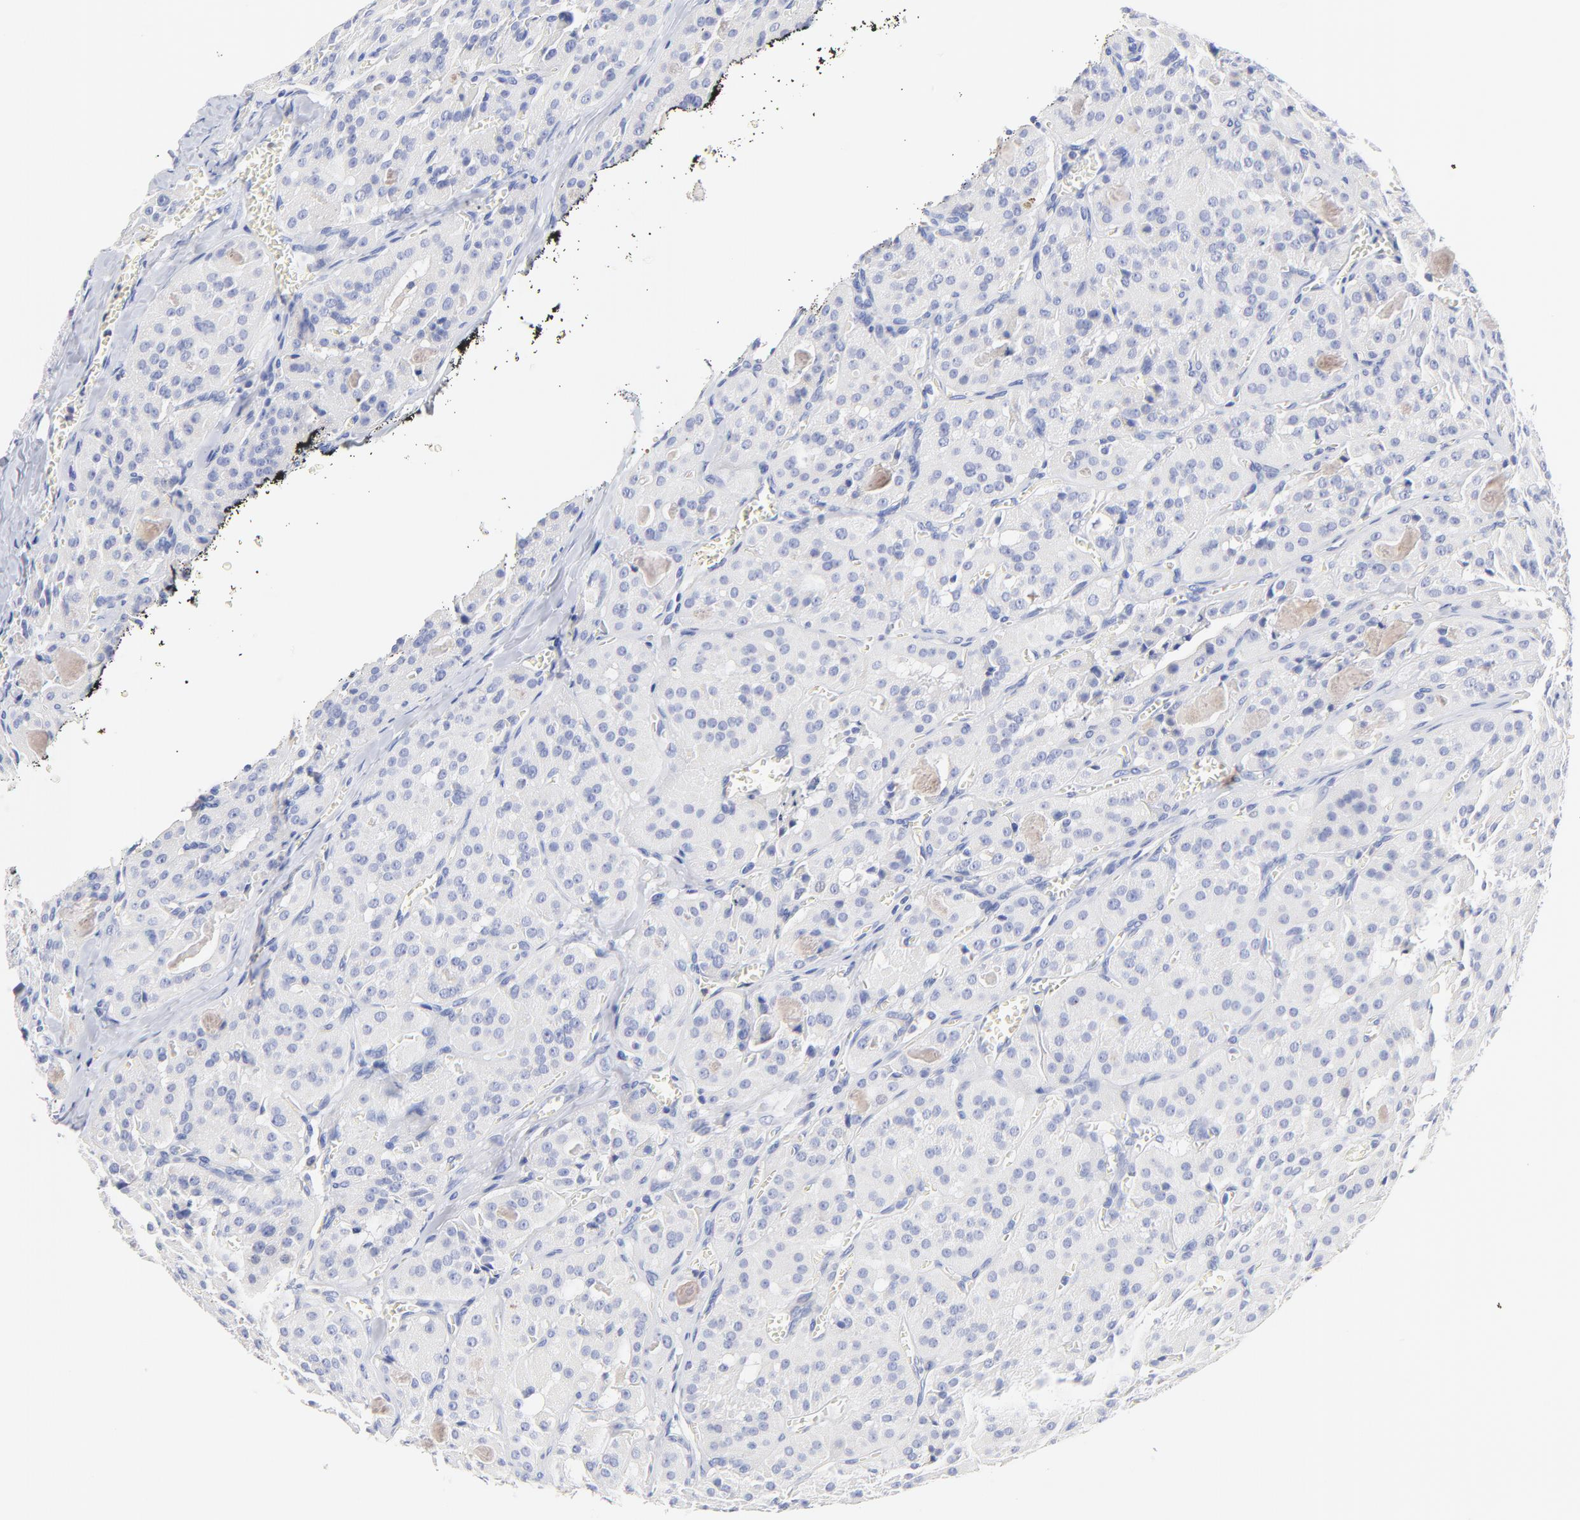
{"staining": {"intensity": "negative", "quantity": "none", "location": "none"}, "tissue": "thyroid cancer", "cell_type": "Tumor cells", "image_type": "cancer", "snomed": [{"axis": "morphology", "description": "Carcinoma, NOS"}, {"axis": "topography", "description": "Thyroid gland"}], "caption": "Human thyroid cancer stained for a protein using IHC exhibits no staining in tumor cells.", "gene": "FBXO10", "patient": {"sex": "male", "age": 76}}